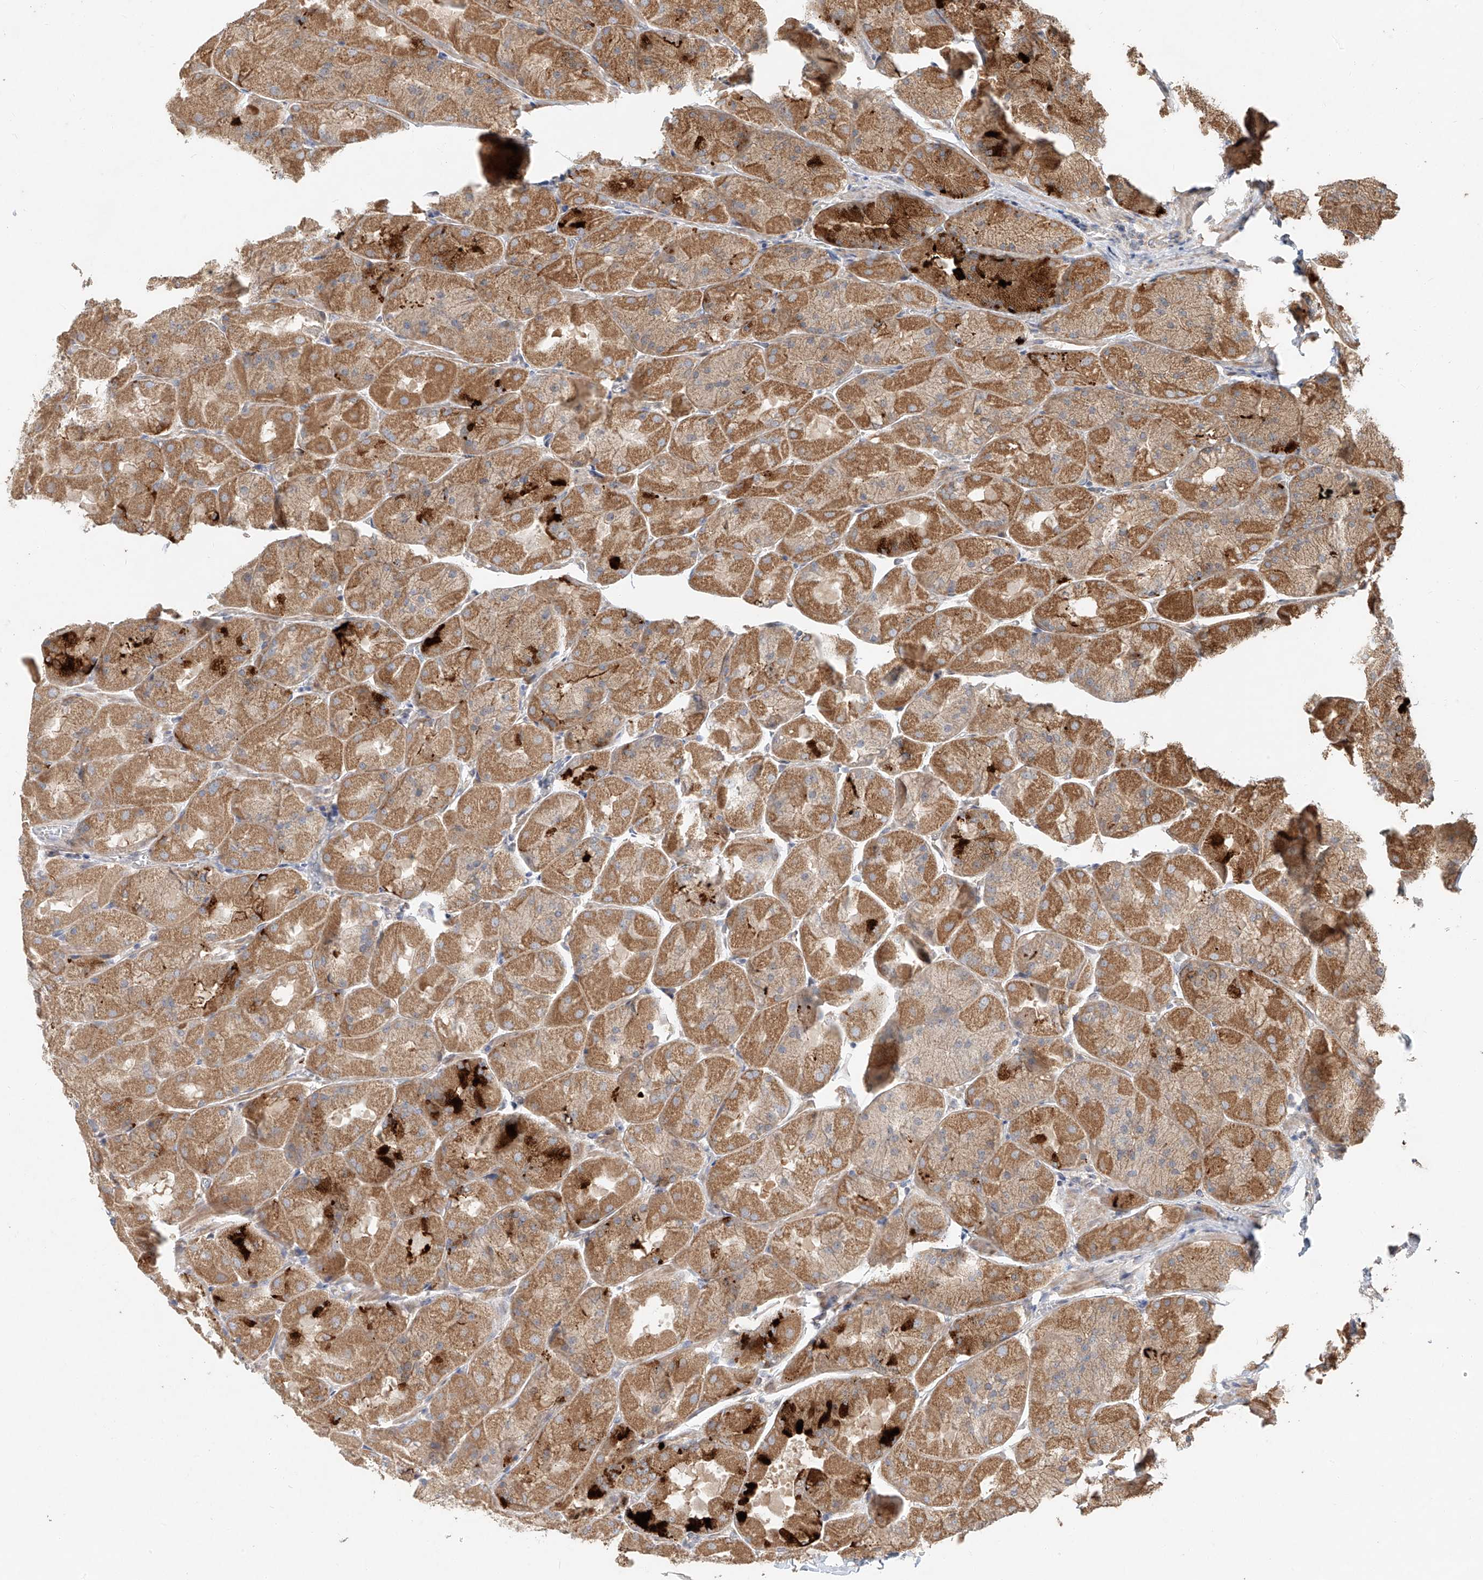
{"staining": {"intensity": "moderate", "quantity": ">75%", "location": "cytoplasmic/membranous"}, "tissue": "stomach", "cell_type": "Glandular cells", "image_type": "normal", "snomed": [{"axis": "morphology", "description": "Normal tissue, NOS"}, {"axis": "topography", "description": "Stomach"}], "caption": "Glandular cells demonstrate medium levels of moderate cytoplasmic/membranous staining in about >75% of cells in benign stomach.", "gene": "TMEM61", "patient": {"sex": "female", "age": 61}}